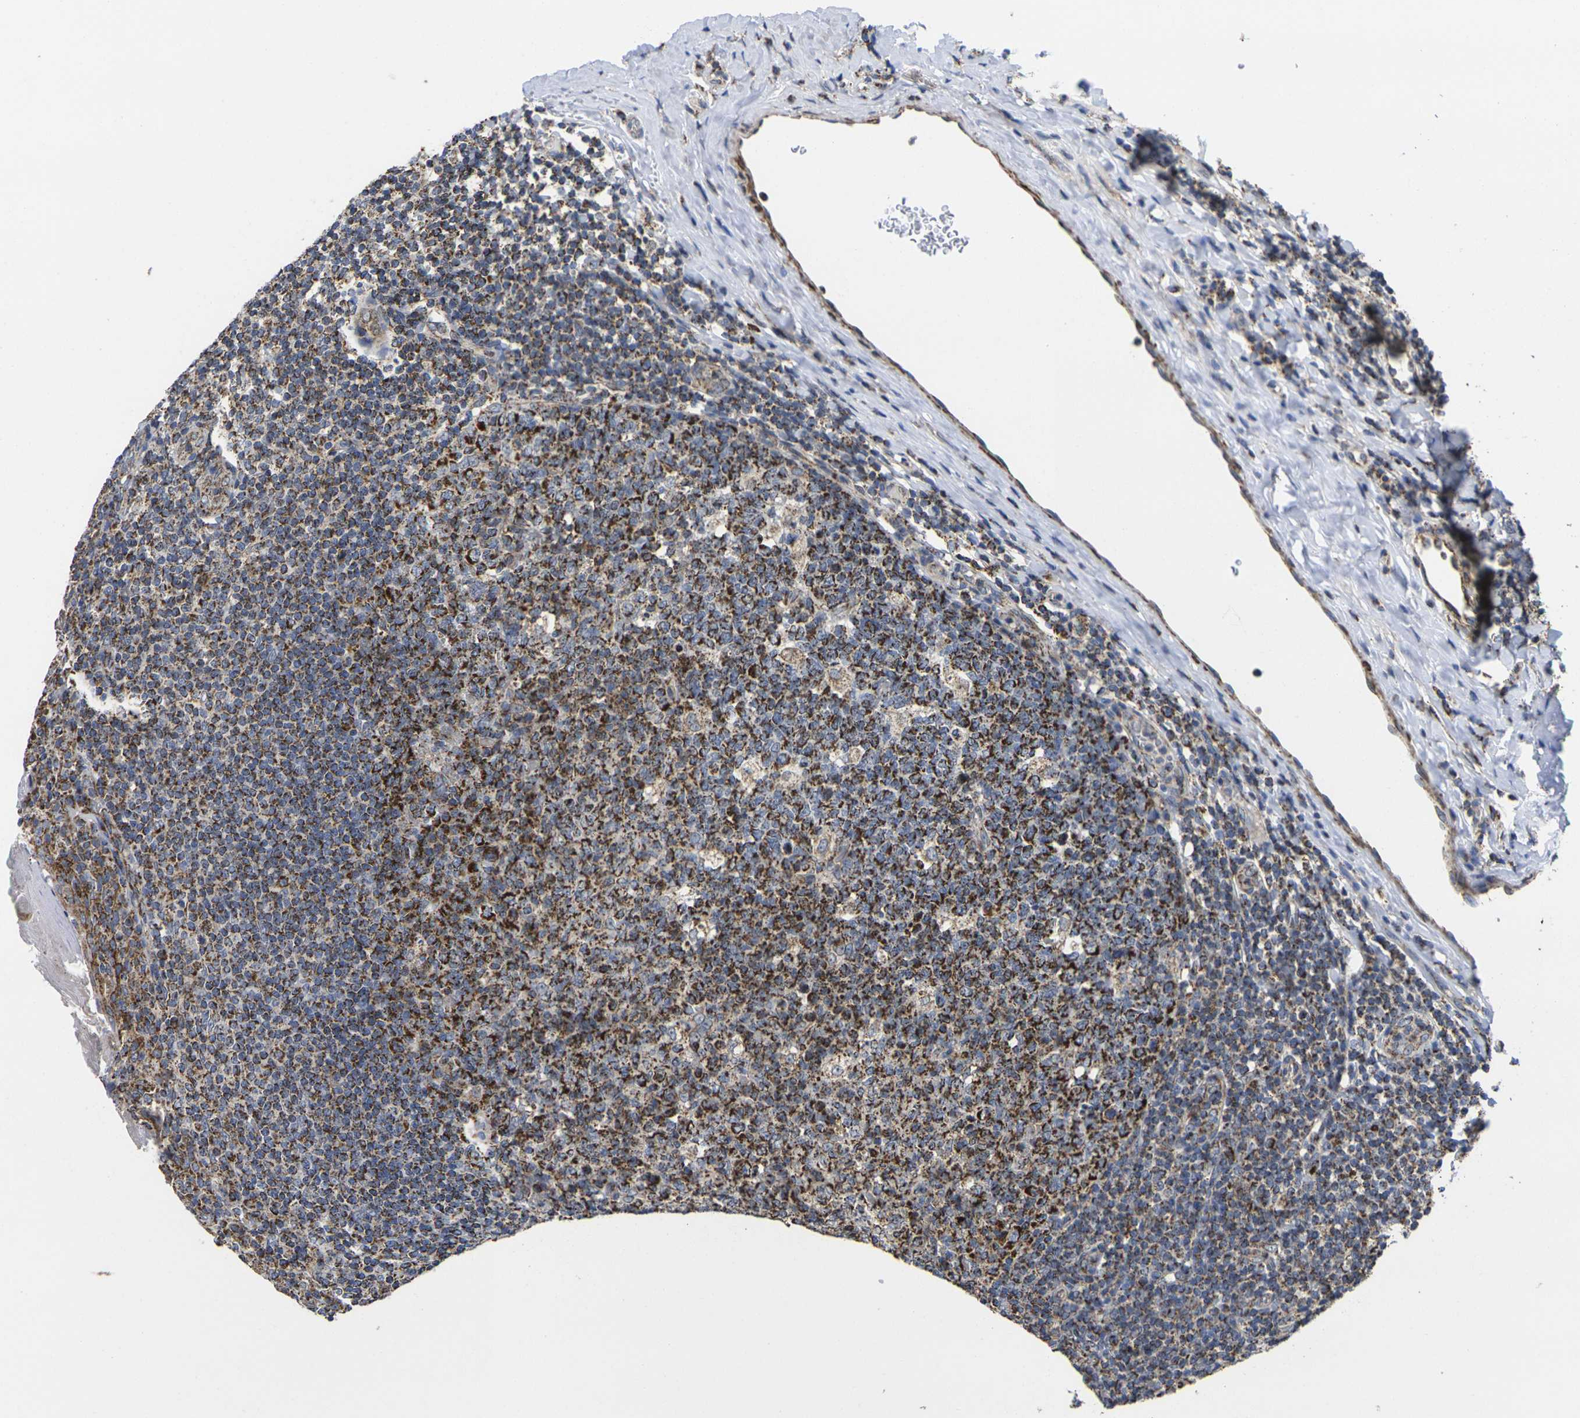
{"staining": {"intensity": "strong", "quantity": ">75%", "location": "cytoplasmic/membranous"}, "tissue": "tonsil", "cell_type": "Germinal center cells", "image_type": "normal", "snomed": [{"axis": "morphology", "description": "Normal tissue, NOS"}, {"axis": "topography", "description": "Tonsil"}], "caption": "A high-resolution photomicrograph shows immunohistochemistry staining of unremarkable tonsil, which reveals strong cytoplasmic/membranous staining in approximately >75% of germinal center cells. The staining was performed using DAB to visualize the protein expression in brown, while the nuclei were stained in blue with hematoxylin (Magnification: 20x).", "gene": "P2RY11", "patient": {"sex": "male", "age": 31}}